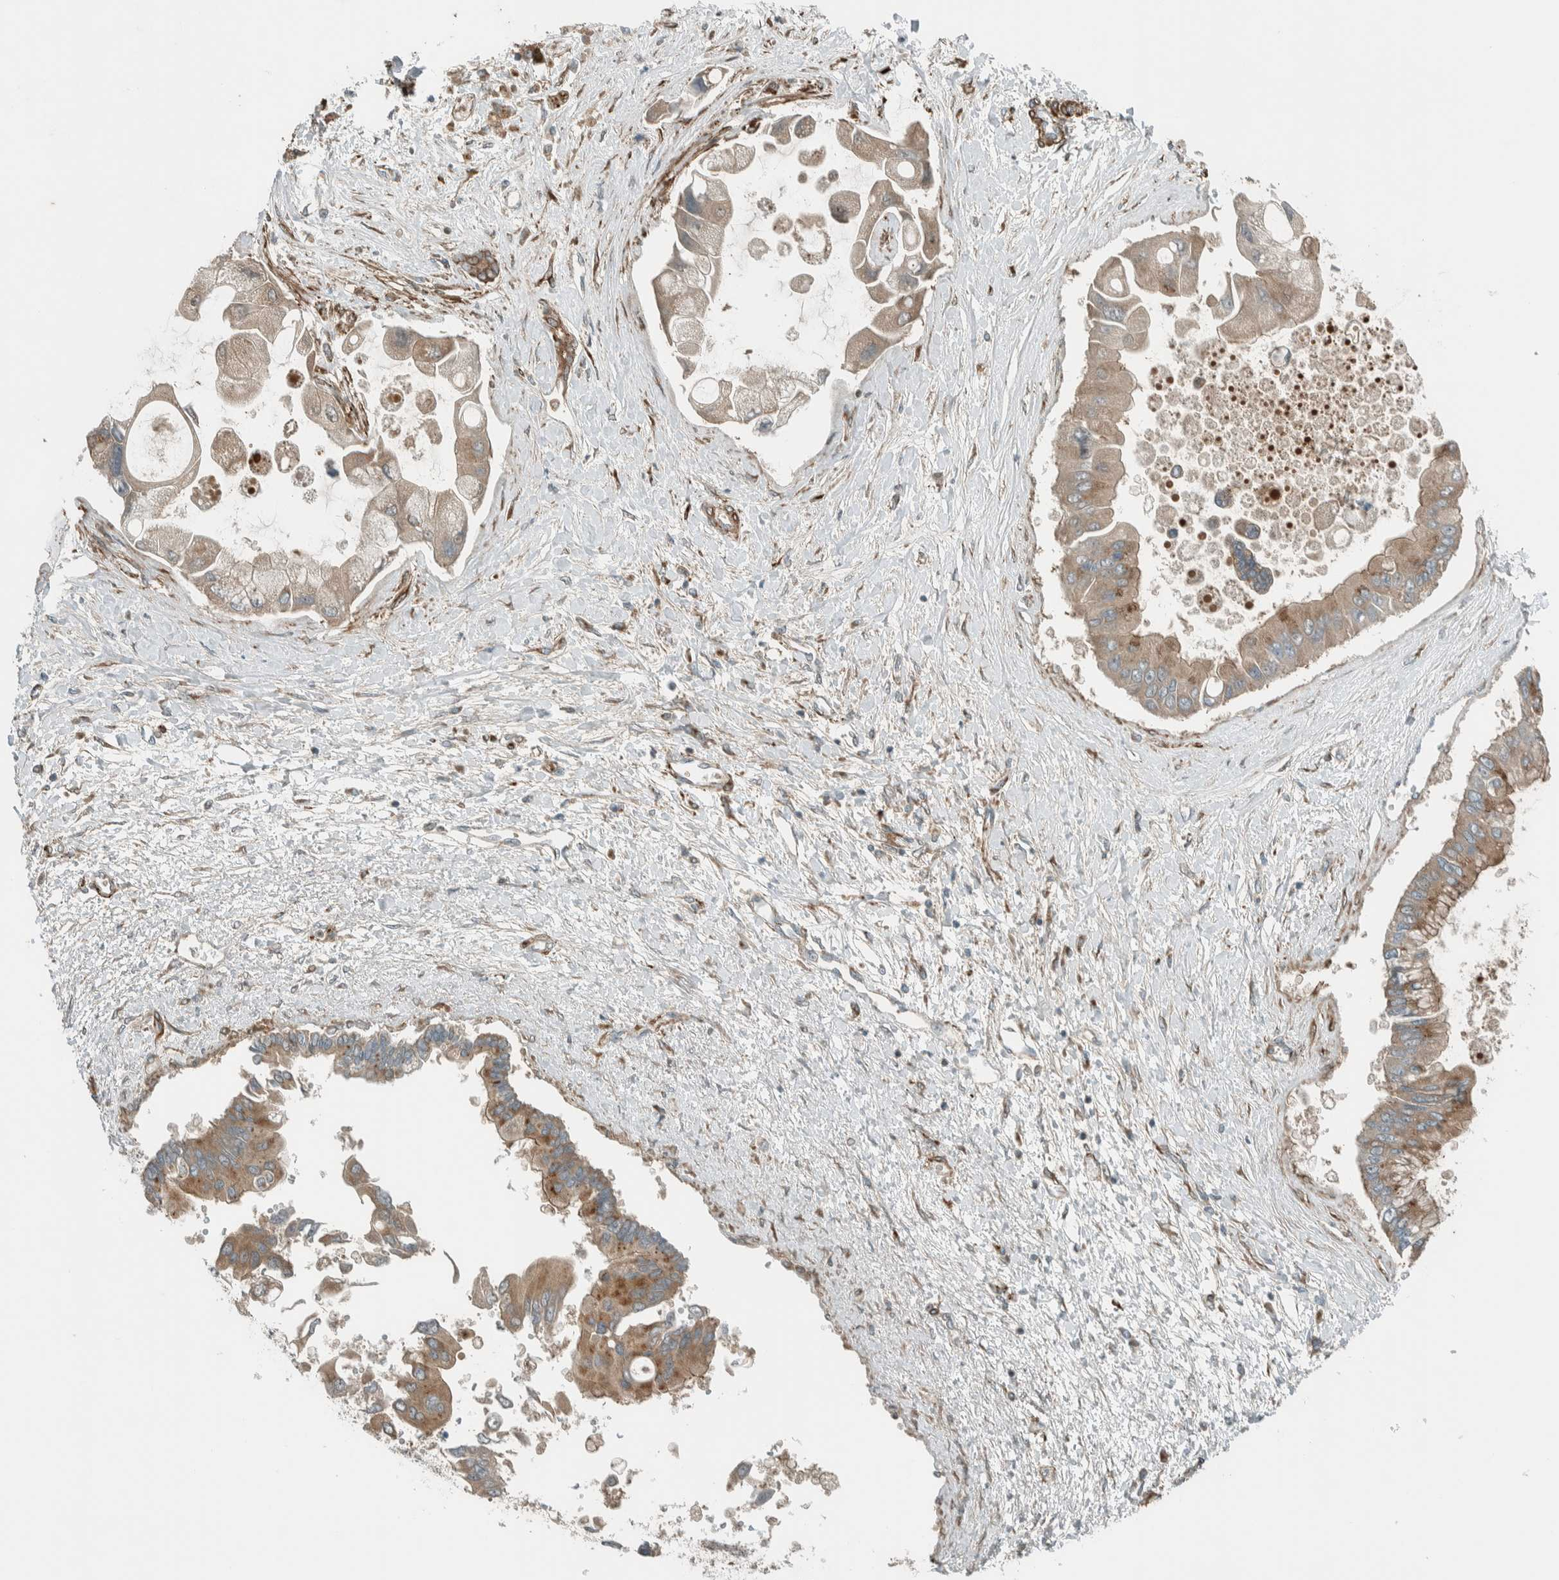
{"staining": {"intensity": "weak", "quantity": ">75%", "location": "cytoplasmic/membranous"}, "tissue": "liver cancer", "cell_type": "Tumor cells", "image_type": "cancer", "snomed": [{"axis": "morphology", "description": "Cholangiocarcinoma"}, {"axis": "topography", "description": "Liver"}], "caption": "Liver cholangiocarcinoma tissue displays weak cytoplasmic/membranous staining in about >75% of tumor cells", "gene": "EXOC7", "patient": {"sex": "male", "age": 50}}